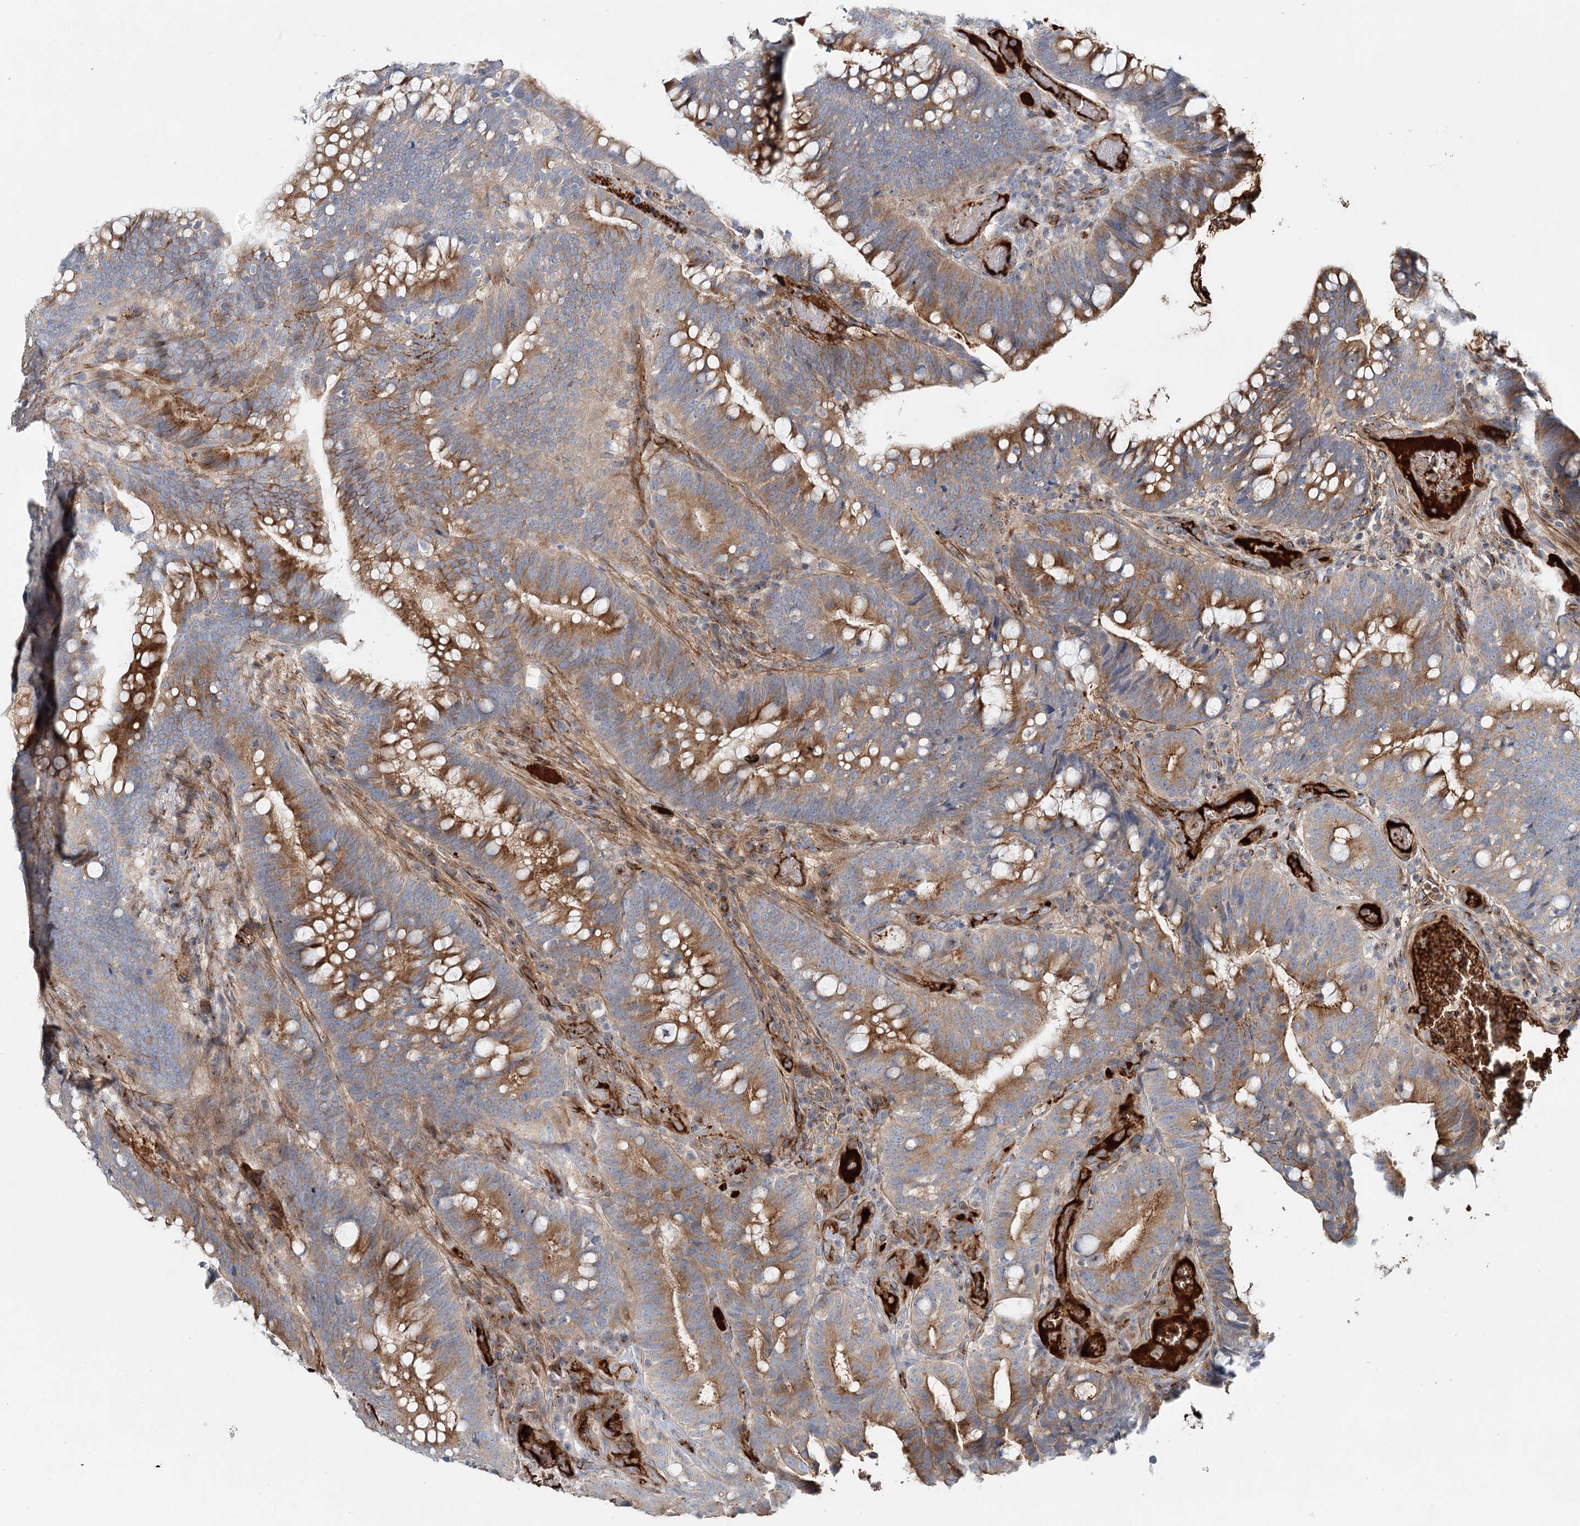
{"staining": {"intensity": "moderate", "quantity": ">75%", "location": "cytoplasmic/membranous"}, "tissue": "colorectal cancer", "cell_type": "Tumor cells", "image_type": "cancer", "snomed": [{"axis": "morphology", "description": "Adenocarcinoma, NOS"}, {"axis": "topography", "description": "Colon"}], "caption": "Immunohistochemistry (IHC) of adenocarcinoma (colorectal) reveals medium levels of moderate cytoplasmic/membranous staining in about >75% of tumor cells.", "gene": "ALKBH8", "patient": {"sex": "female", "age": 66}}